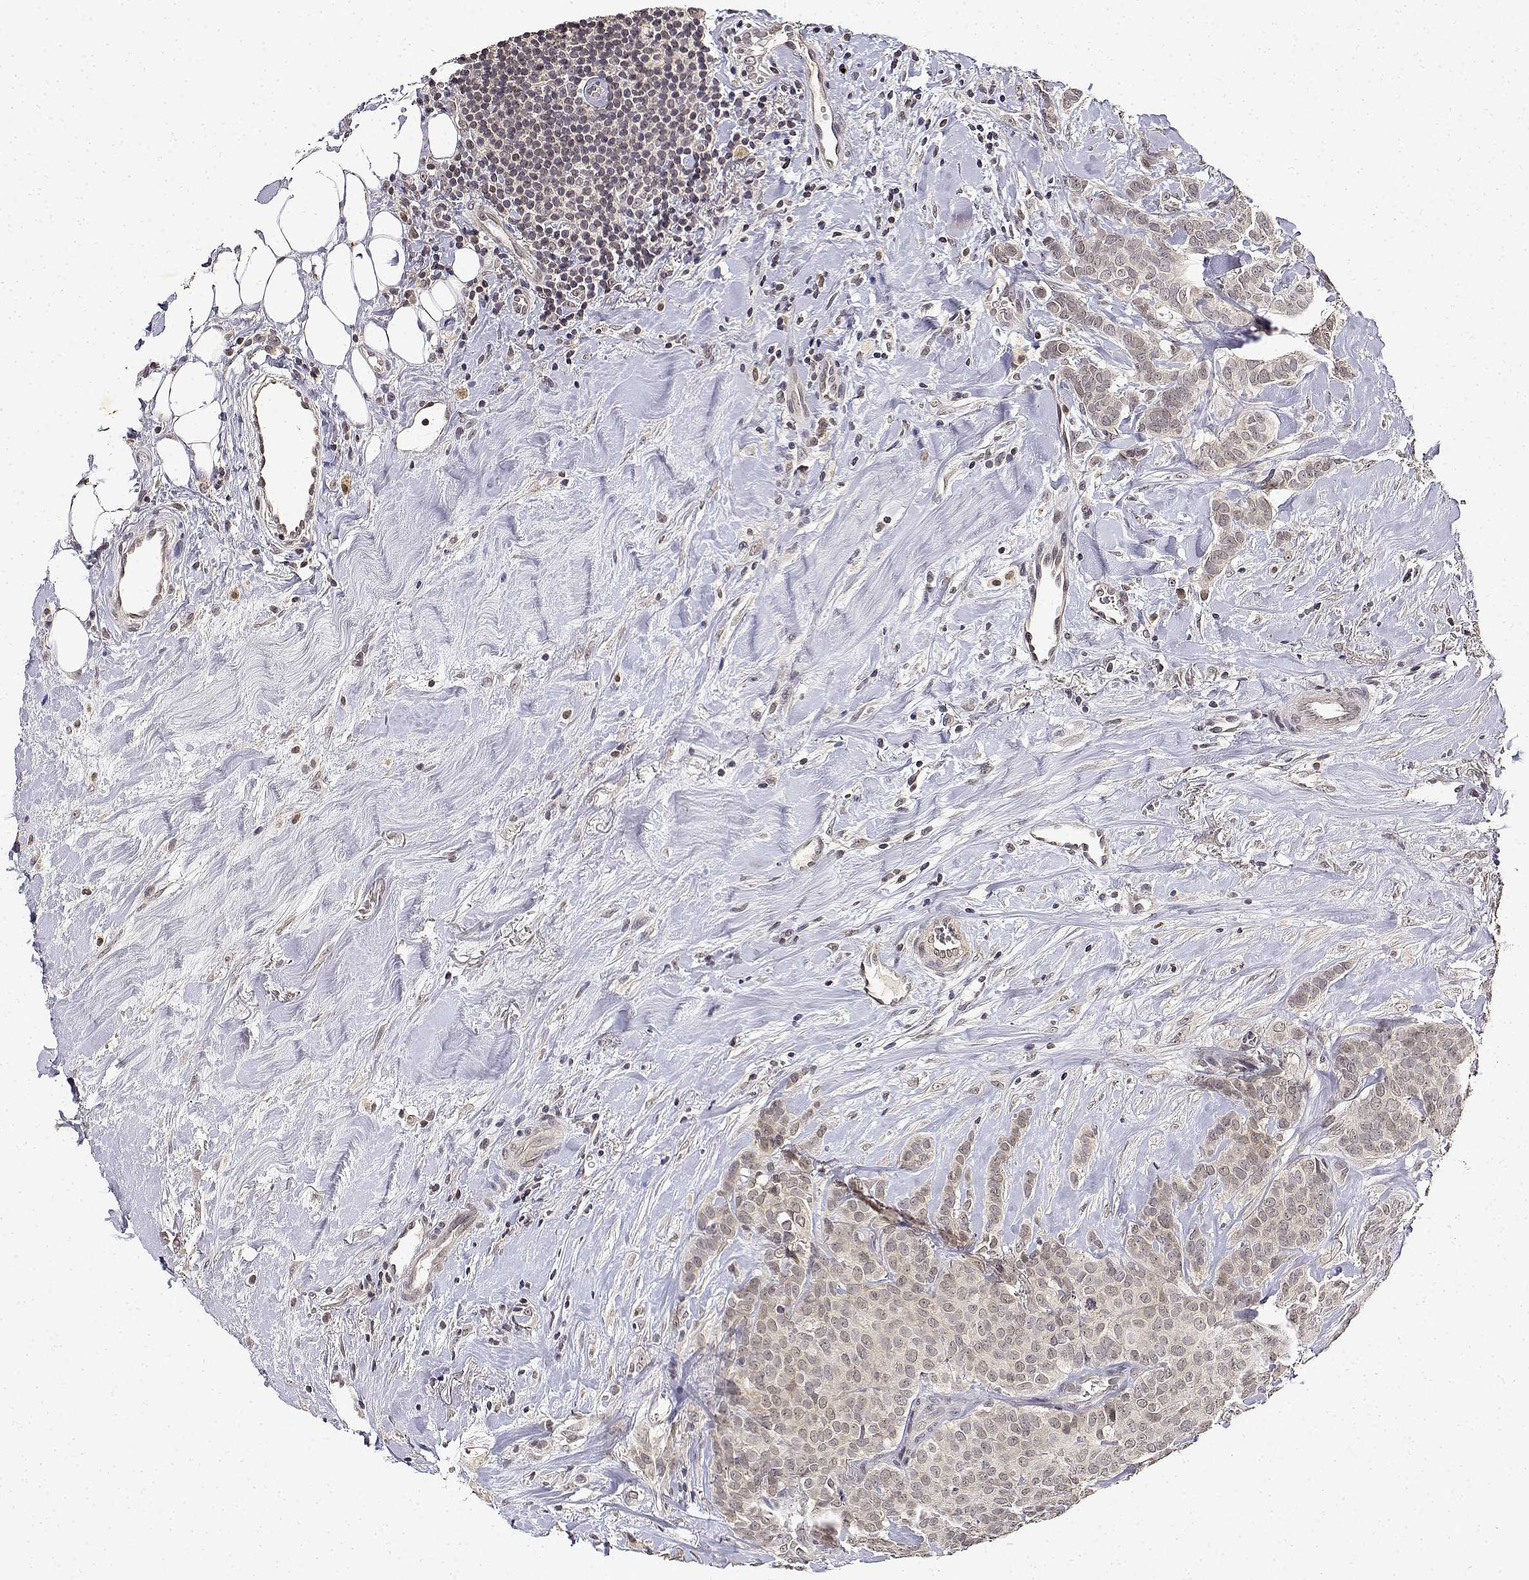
{"staining": {"intensity": "weak", "quantity": ">75%", "location": "cytoplasmic/membranous"}, "tissue": "breast cancer", "cell_type": "Tumor cells", "image_type": "cancer", "snomed": [{"axis": "morphology", "description": "Duct carcinoma"}, {"axis": "topography", "description": "Breast"}], "caption": "Immunohistochemistry (IHC) photomicrograph of neoplastic tissue: infiltrating ductal carcinoma (breast) stained using immunohistochemistry (IHC) displays low levels of weak protein expression localized specifically in the cytoplasmic/membranous of tumor cells, appearing as a cytoplasmic/membranous brown color.", "gene": "BDNF", "patient": {"sex": "female", "age": 84}}